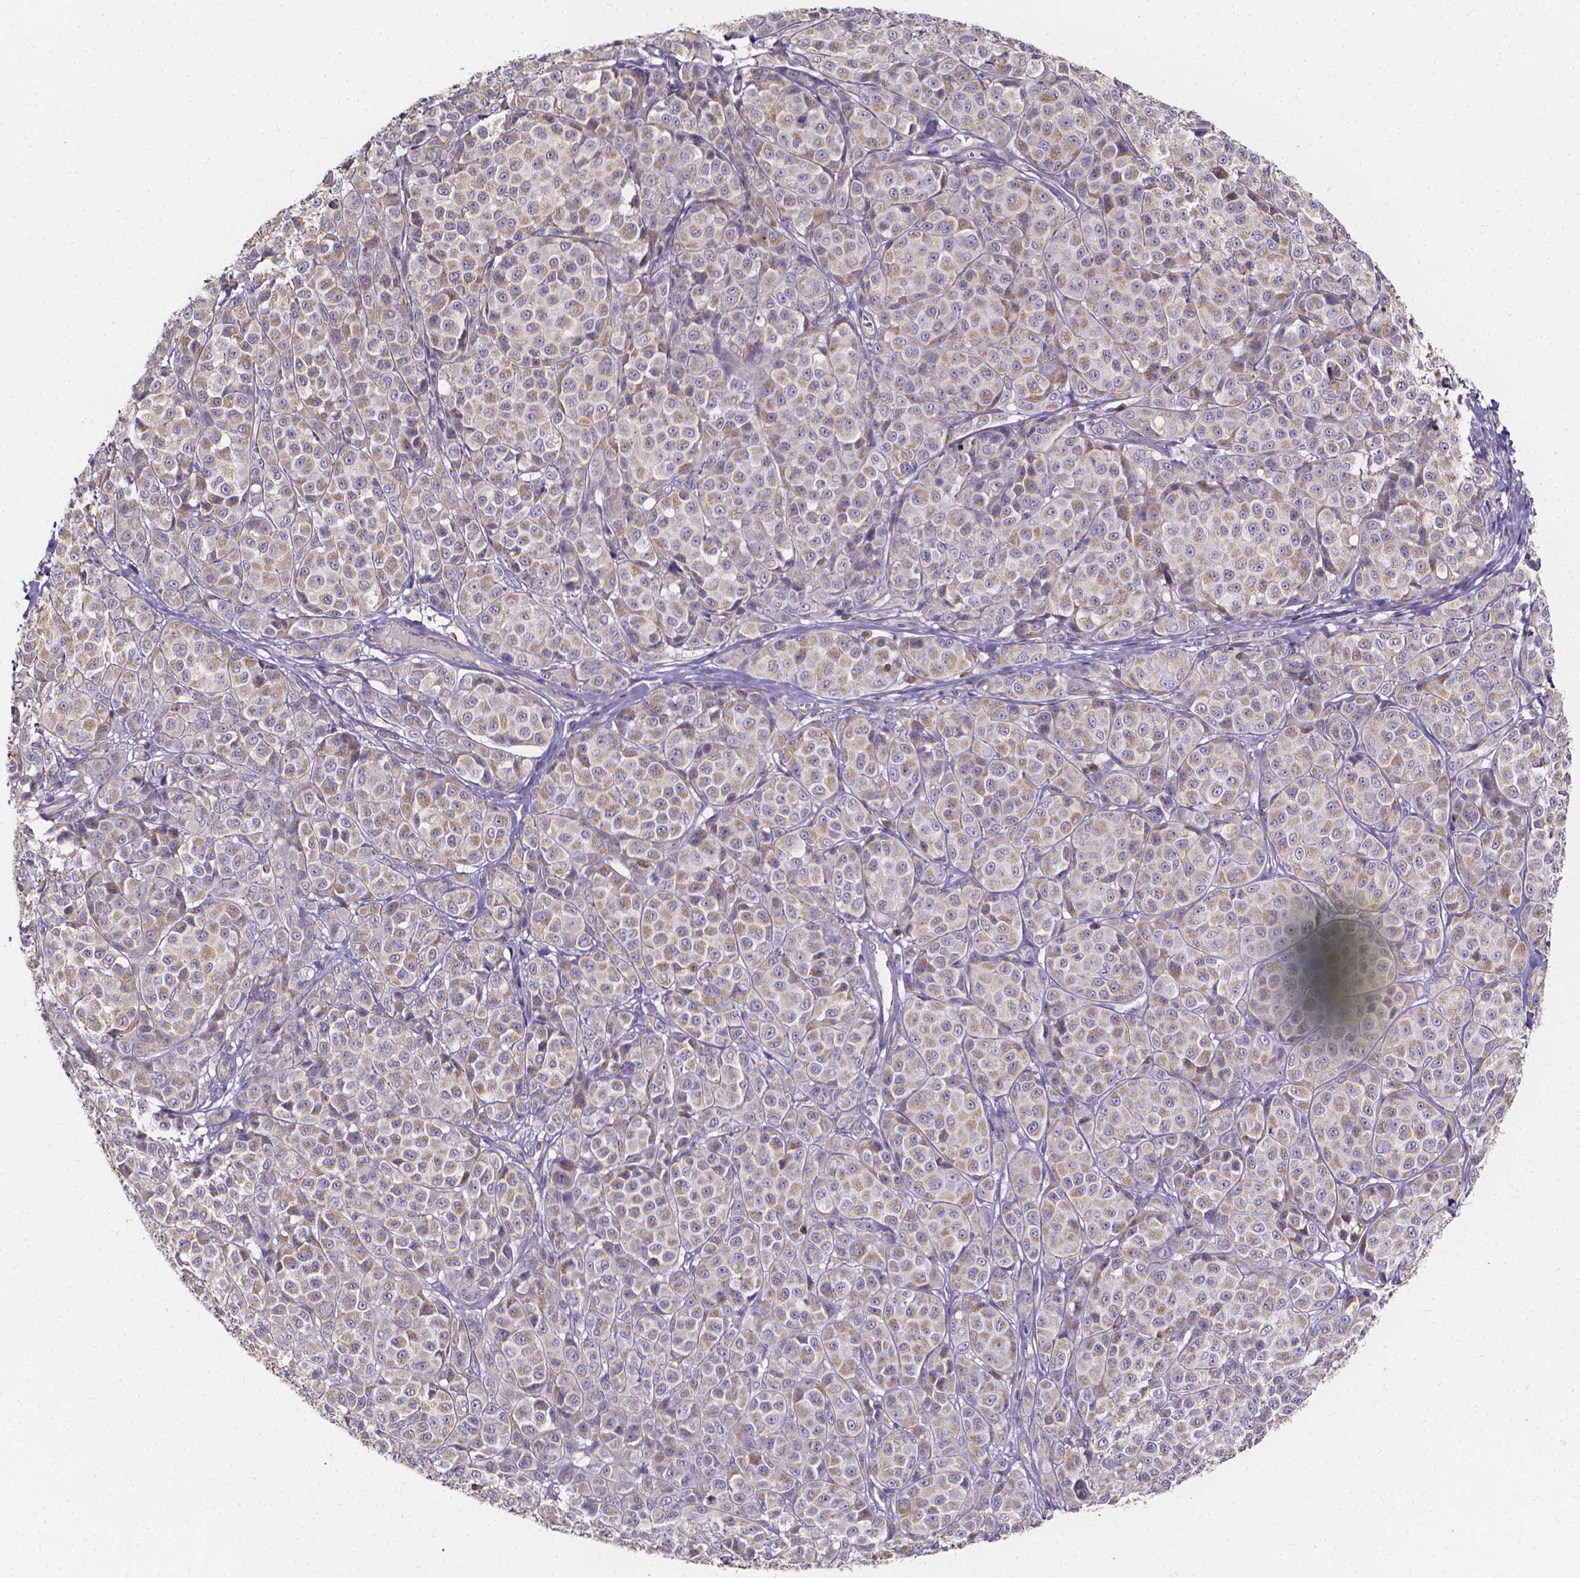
{"staining": {"intensity": "weak", "quantity": "25%-75%", "location": "cytoplasmic/membranous"}, "tissue": "melanoma", "cell_type": "Tumor cells", "image_type": "cancer", "snomed": [{"axis": "morphology", "description": "Malignant melanoma, NOS"}, {"axis": "topography", "description": "Skin"}], "caption": "Immunohistochemistry (IHC) photomicrograph of melanoma stained for a protein (brown), which reveals low levels of weak cytoplasmic/membranous expression in approximately 25%-75% of tumor cells.", "gene": "THEMIS", "patient": {"sex": "male", "age": 89}}